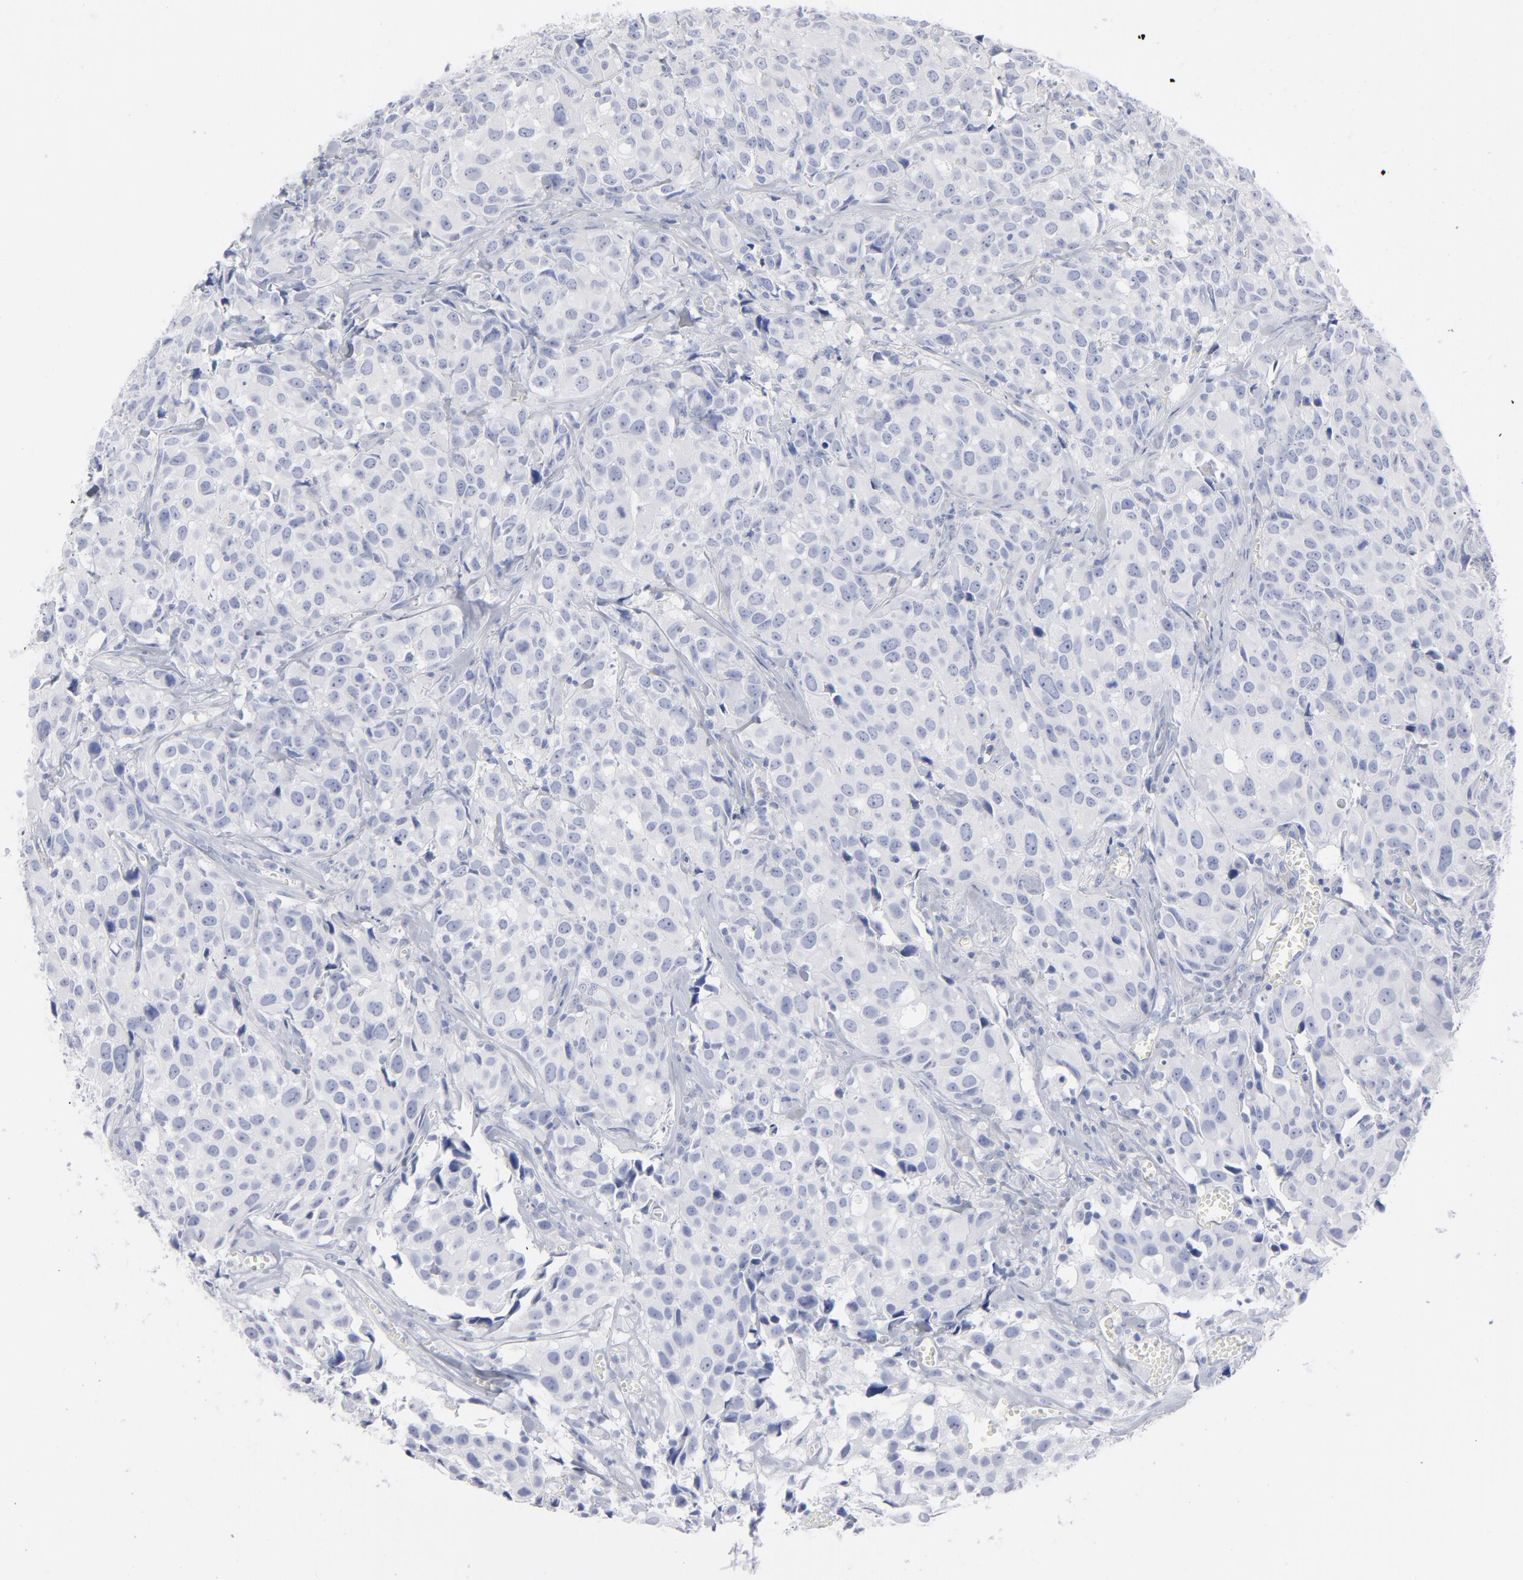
{"staining": {"intensity": "negative", "quantity": "none", "location": "none"}, "tissue": "urothelial cancer", "cell_type": "Tumor cells", "image_type": "cancer", "snomed": [{"axis": "morphology", "description": "Urothelial carcinoma, High grade"}, {"axis": "topography", "description": "Urinary bladder"}], "caption": "Tumor cells are negative for brown protein staining in urothelial cancer.", "gene": "P2RY8", "patient": {"sex": "female", "age": 75}}